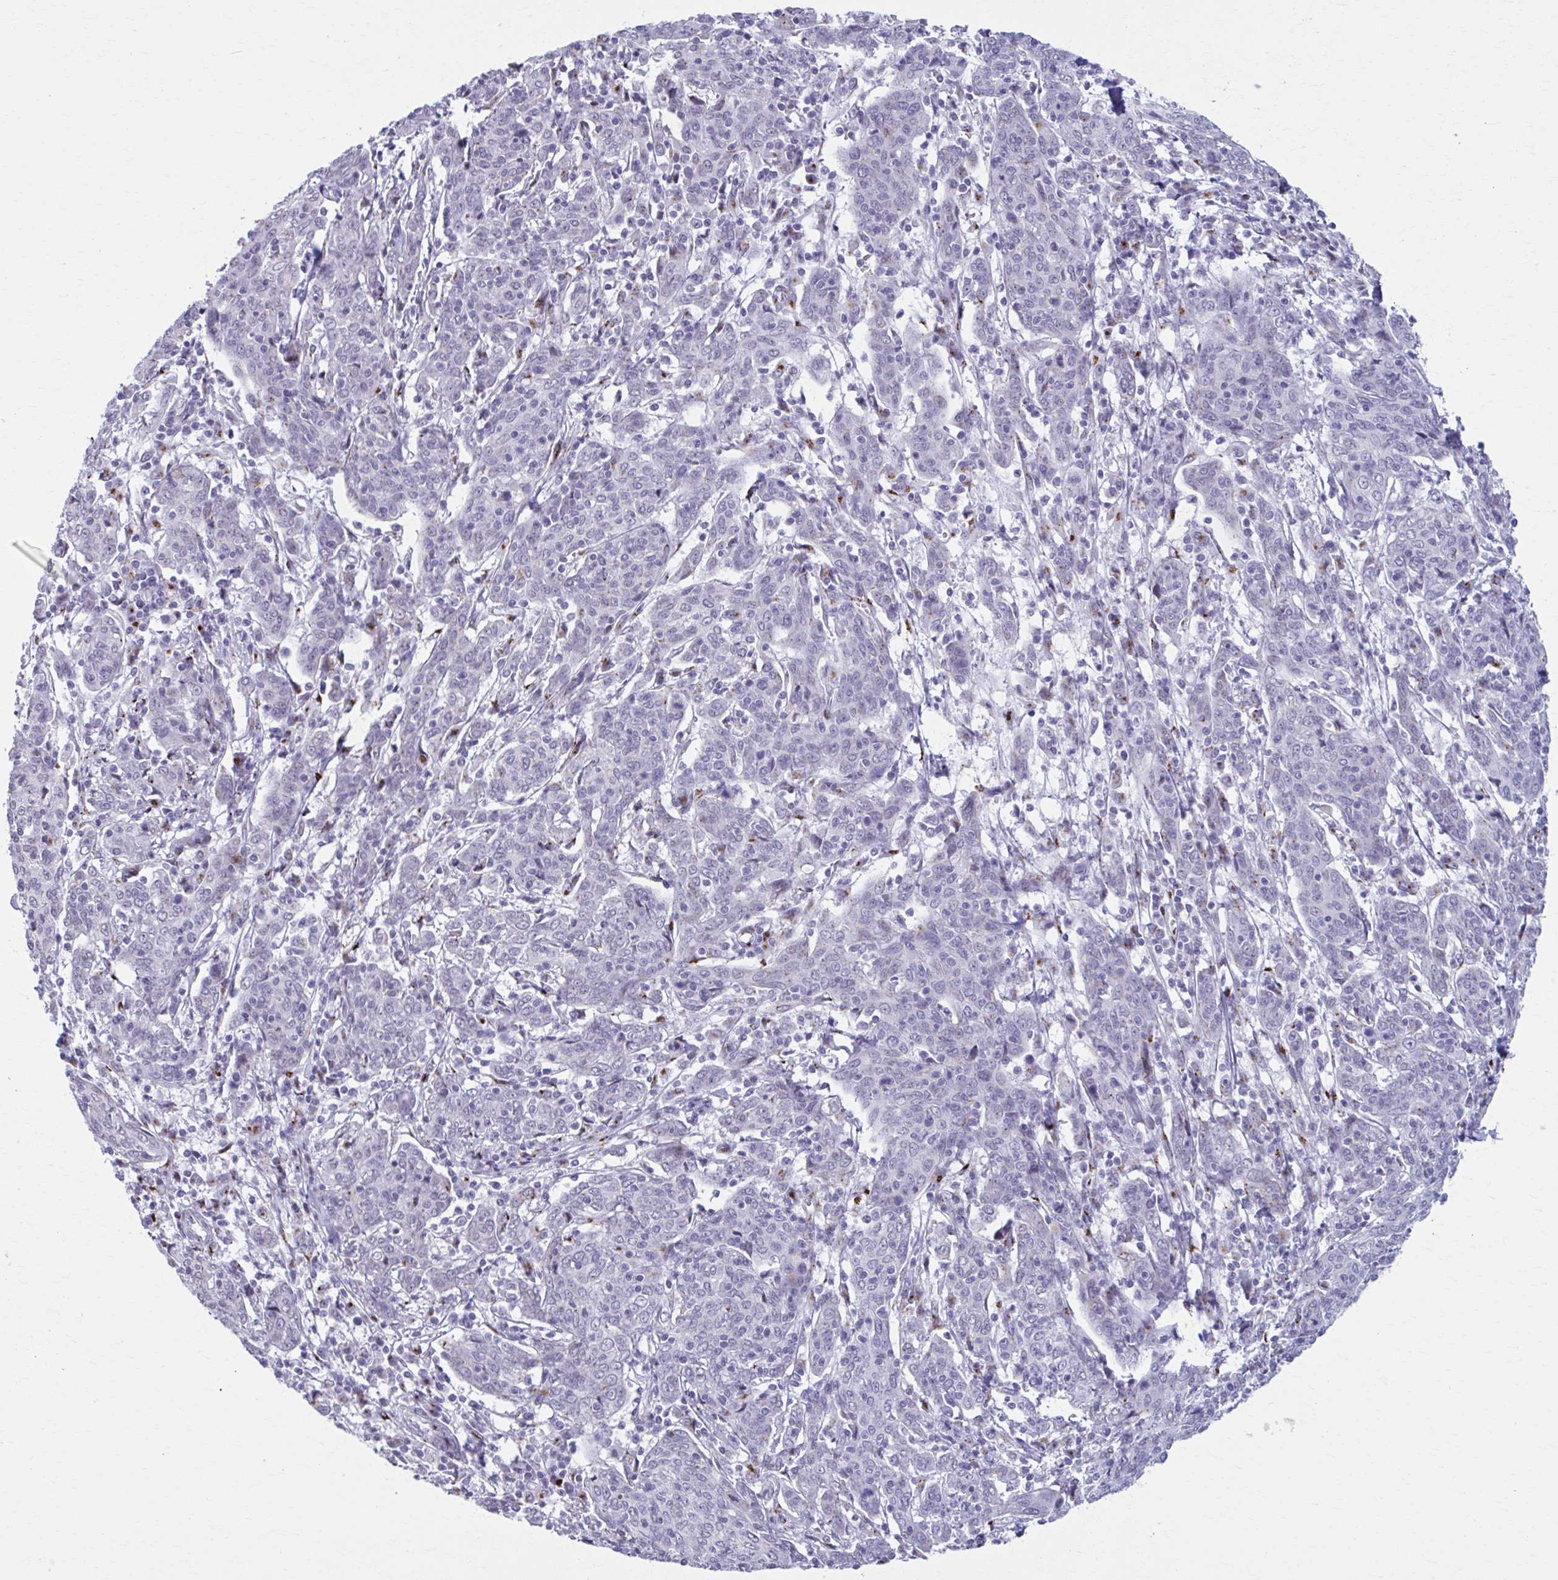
{"staining": {"intensity": "negative", "quantity": "none", "location": "none"}, "tissue": "cervical cancer", "cell_type": "Tumor cells", "image_type": "cancer", "snomed": [{"axis": "morphology", "description": "Squamous cell carcinoma, NOS"}, {"axis": "topography", "description": "Cervix"}], "caption": "This is an IHC photomicrograph of human squamous cell carcinoma (cervical). There is no staining in tumor cells.", "gene": "ZNF682", "patient": {"sex": "female", "age": 67}}